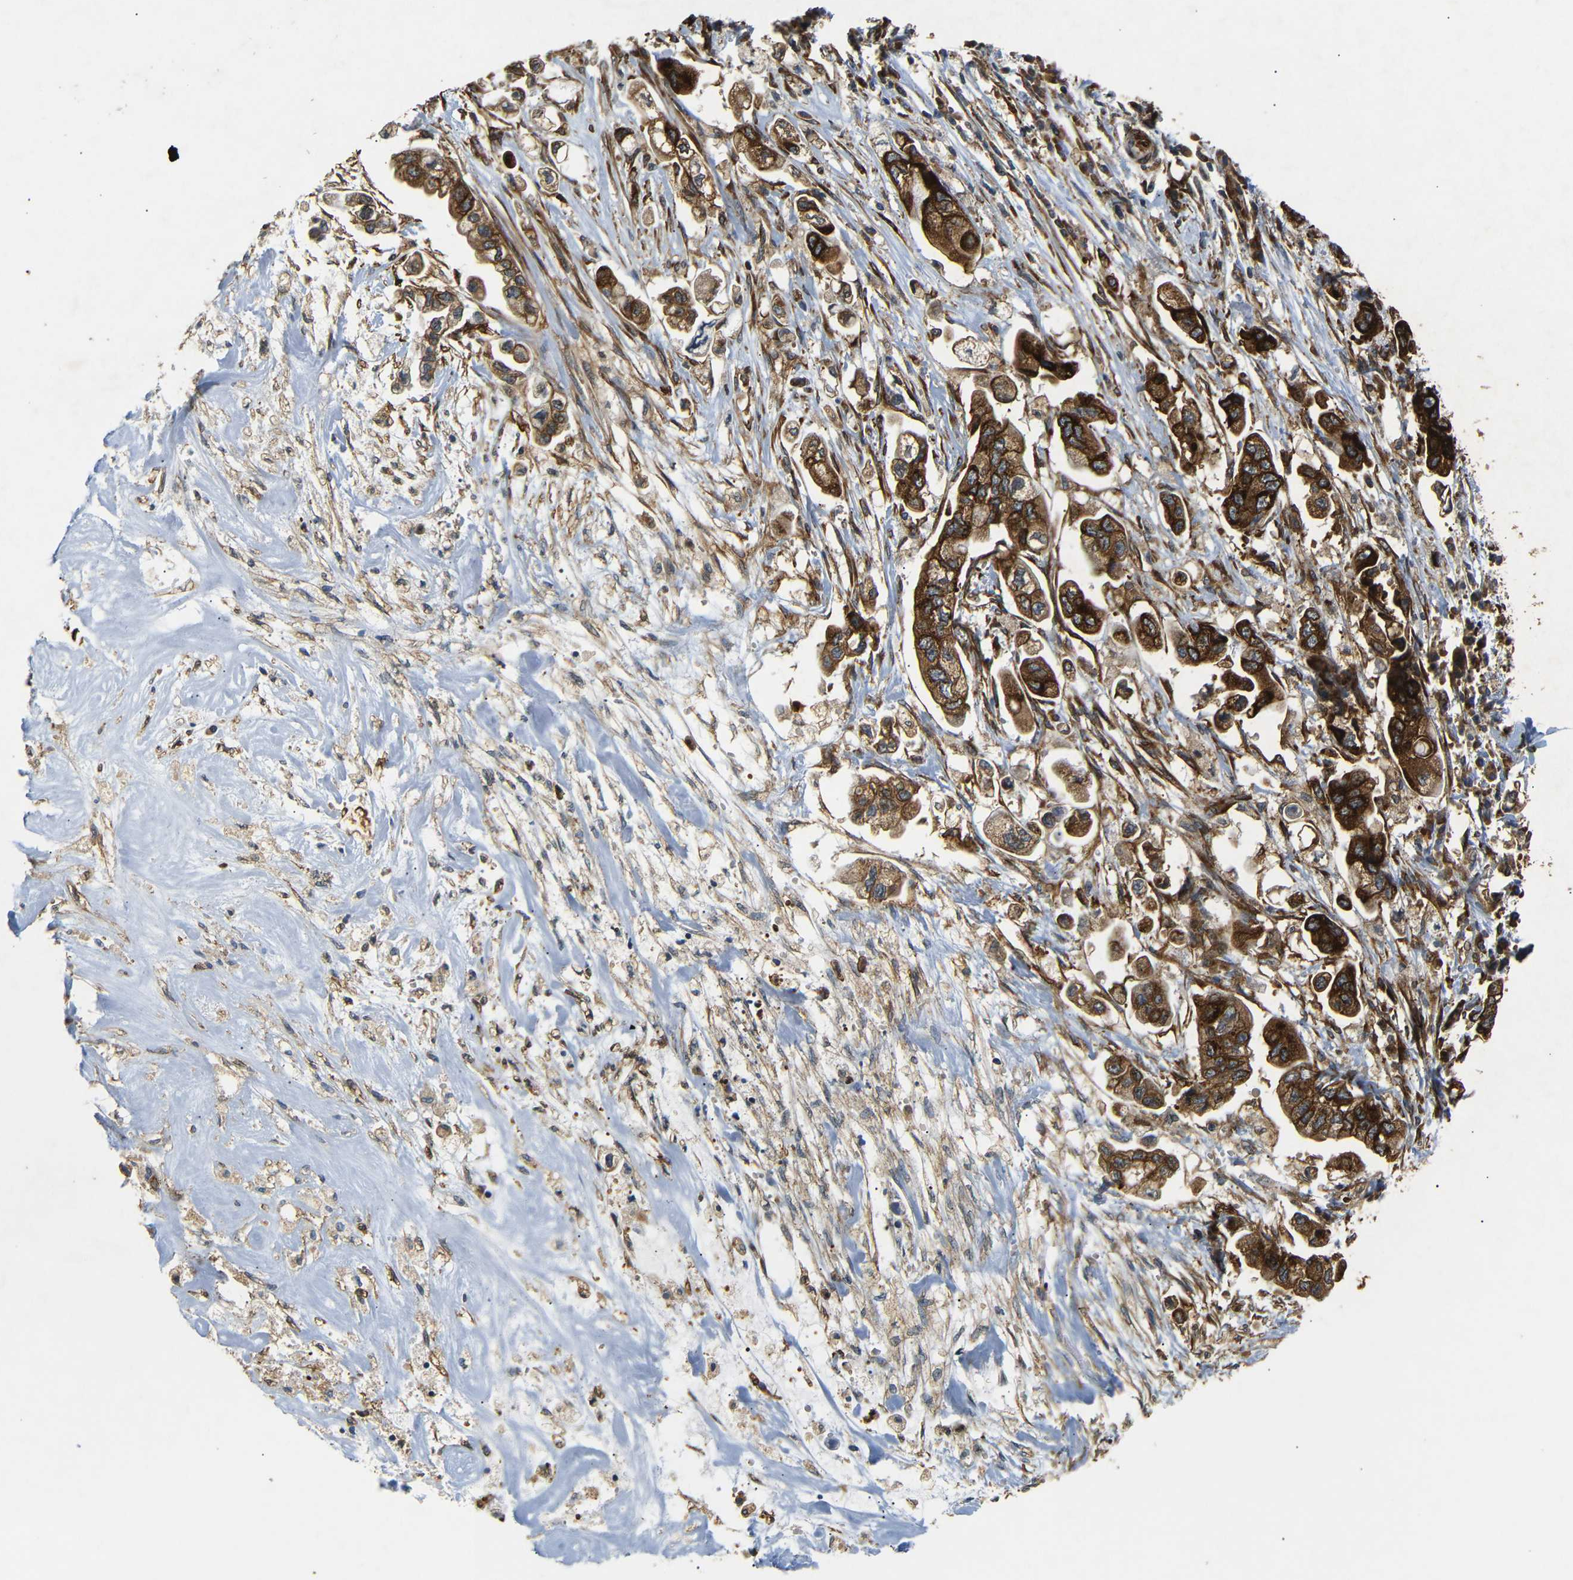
{"staining": {"intensity": "strong", "quantity": ">75%", "location": "cytoplasmic/membranous"}, "tissue": "stomach cancer", "cell_type": "Tumor cells", "image_type": "cancer", "snomed": [{"axis": "morphology", "description": "Adenocarcinoma, NOS"}, {"axis": "topography", "description": "Stomach"}], "caption": "Immunohistochemistry (IHC) histopathology image of human adenocarcinoma (stomach) stained for a protein (brown), which exhibits high levels of strong cytoplasmic/membranous positivity in approximately >75% of tumor cells.", "gene": "BTF3", "patient": {"sex": "male", "age": 62}}